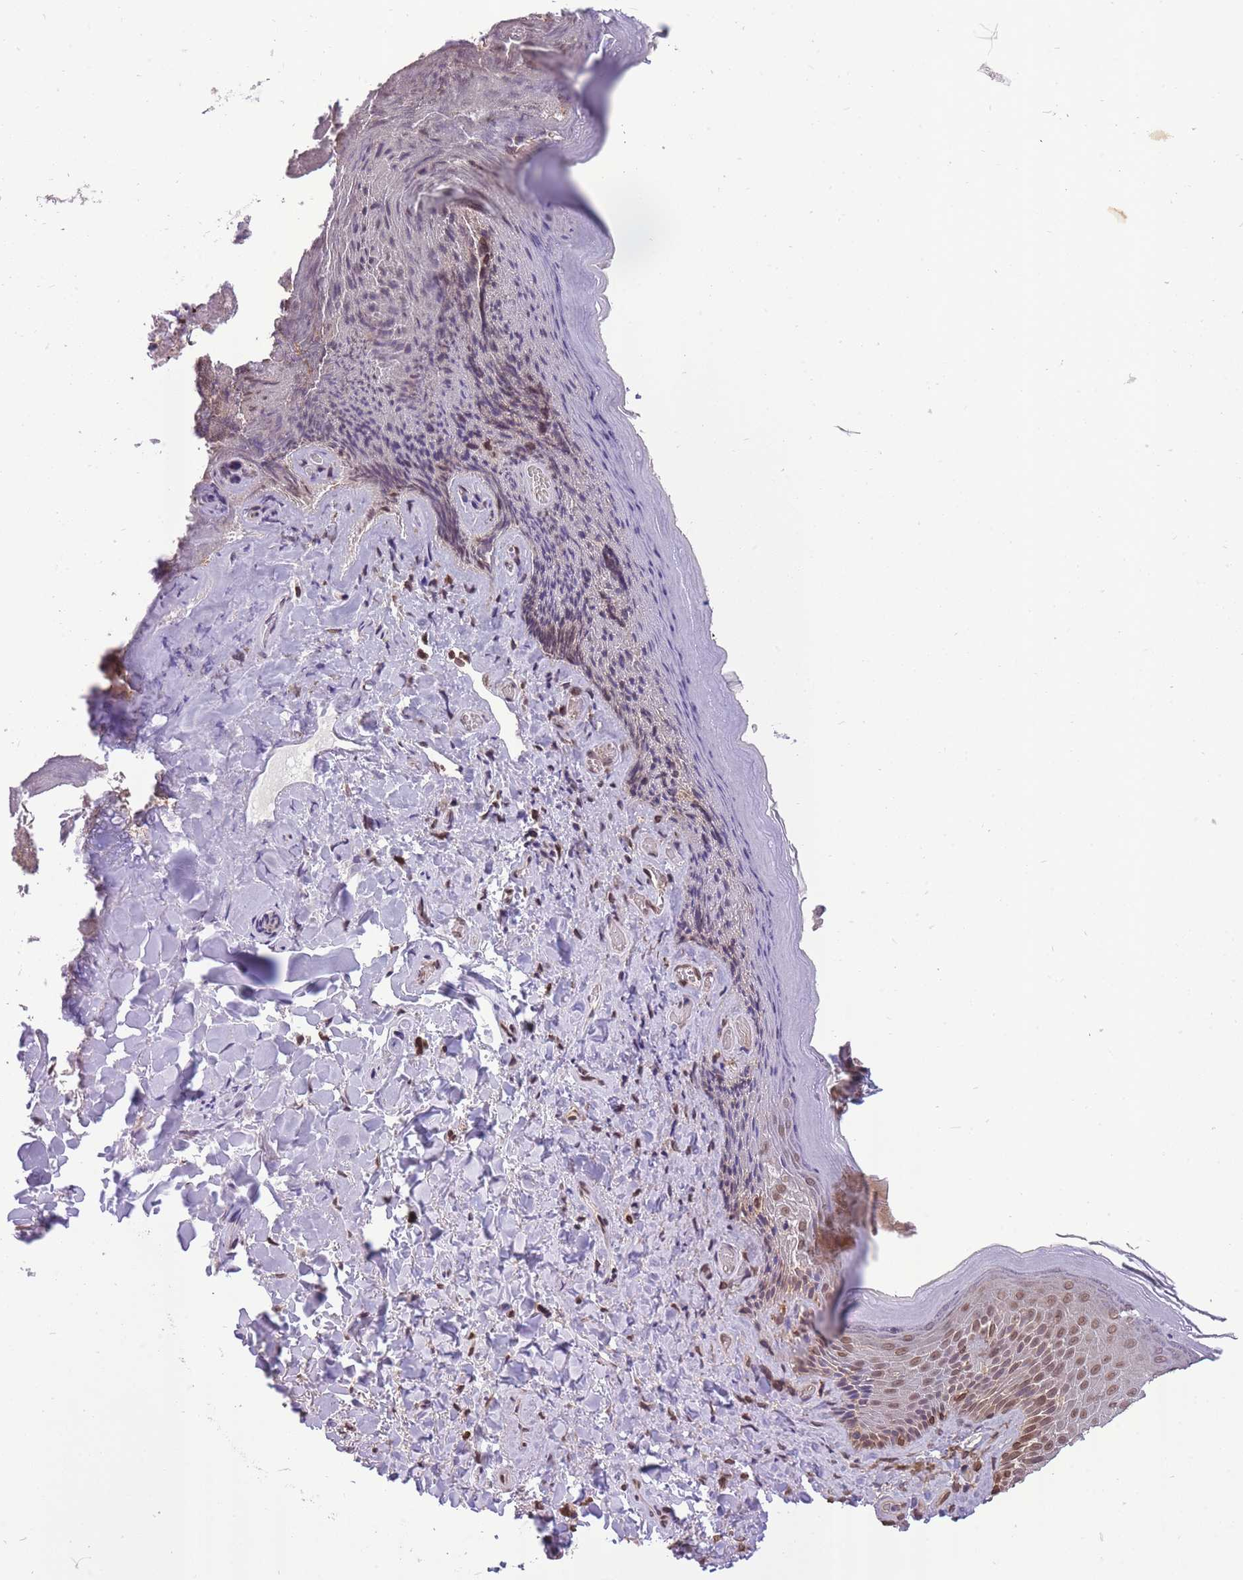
{"staining": {"intensity": "moderate", "quantity": "25%-75%", "location": "cytoplasmic/membranous,nuclear"}, "tissue": "skin", "cell_type": "Epidermal cells", "image_type": "normal", "snomed": [{"axis": "morphology", "description": "Normal tissue, NOS"}, {"axis": "topography", "description": "Anal"}], "caption": "Normal skin was stained to show a protein in brown. There is medium levels of moderate cytoplasmic/membranous,nuclear expression in about 25%-75% of epidermal cells. (IHC, brightfield microscopy, high magnification).", "gene": "CDIP1", "patient": {"sex": "female", "age": 89}}